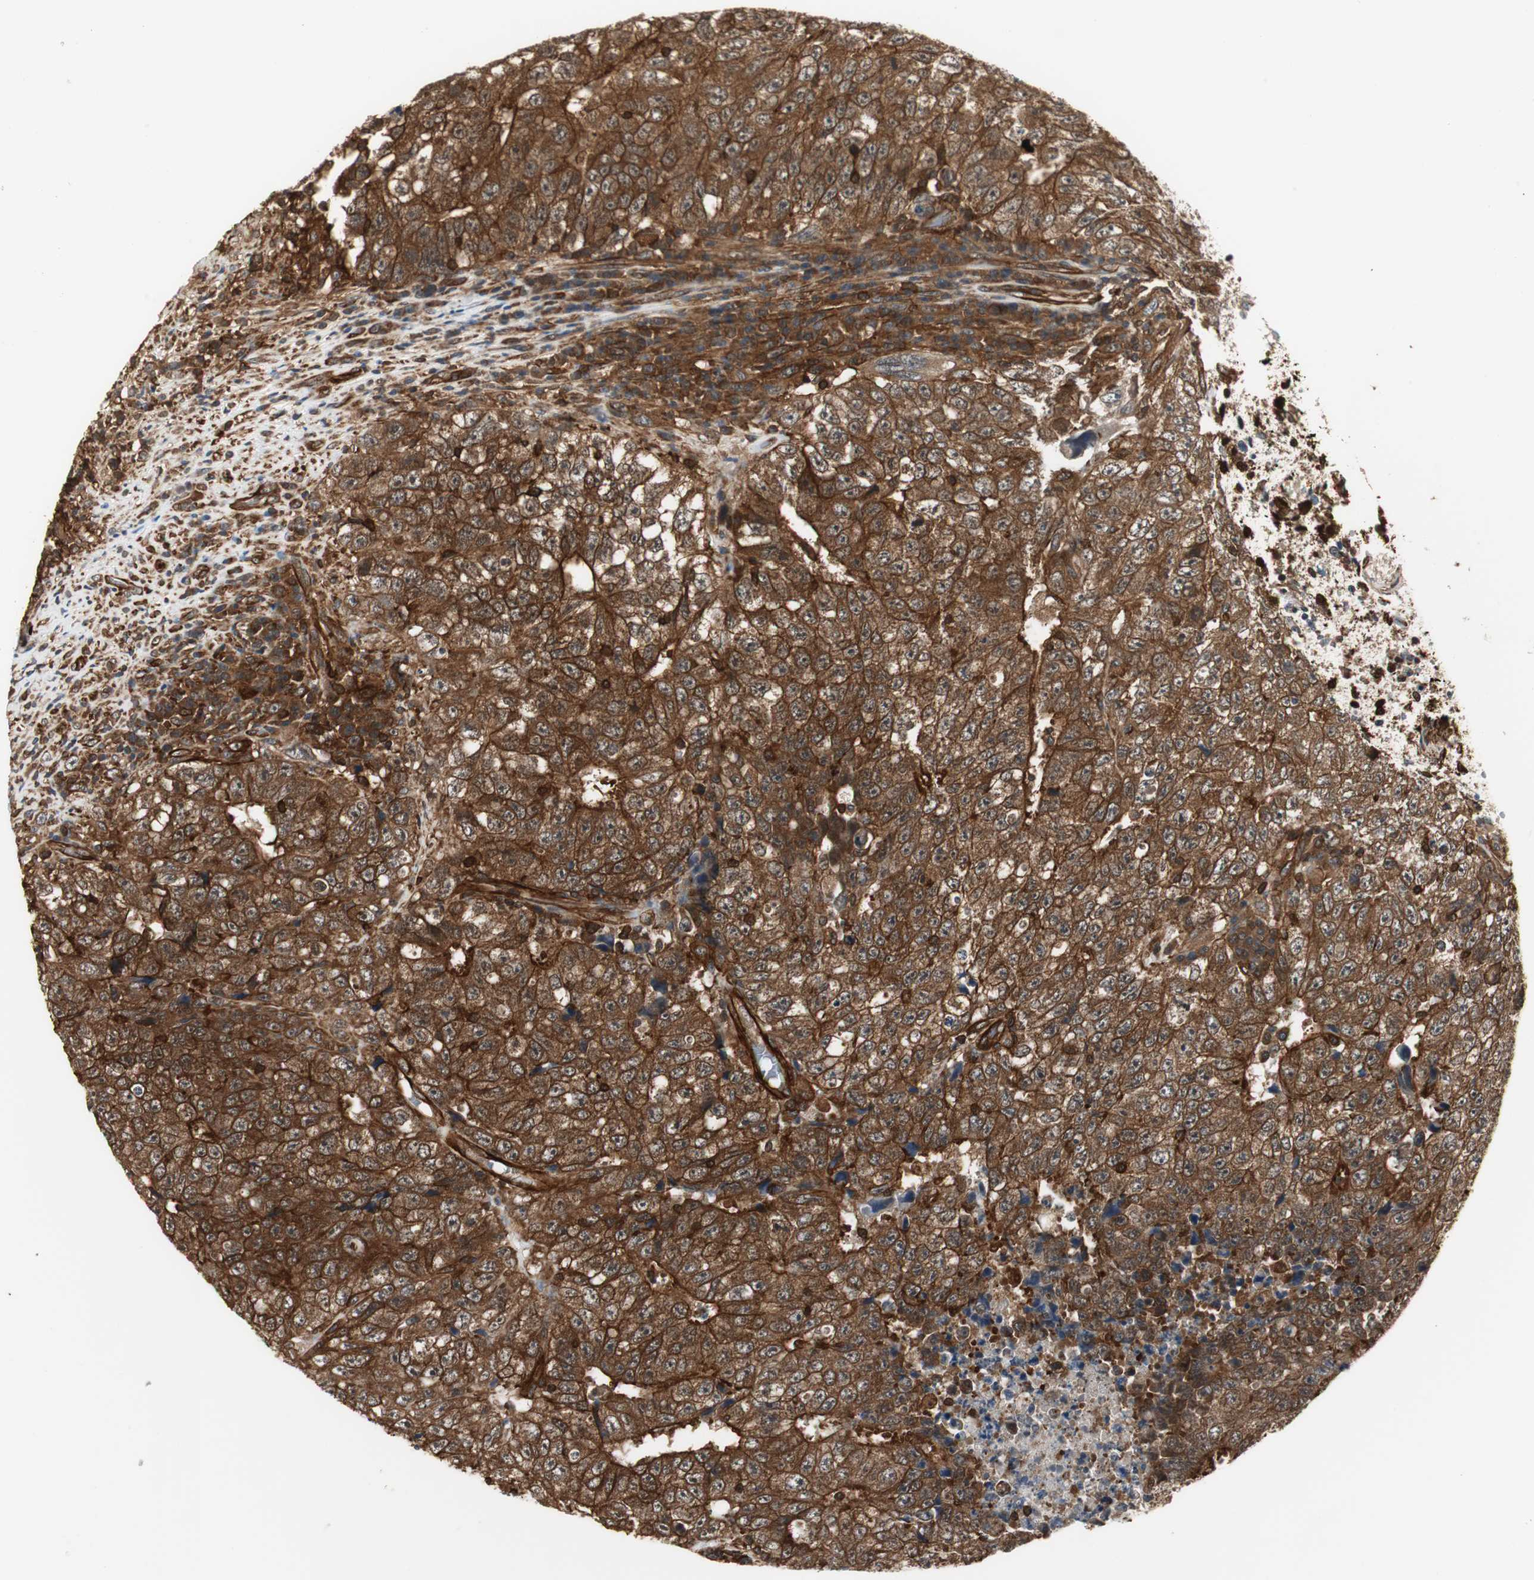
{"staining": {"intensity": "strong", "quantity": ">75%", "location": "cytoplasmic/membranous"}, "tissue": "testis cancer", "cell_type": "Tumor cells", "image_type": "cancer", "snomed": [{"axis": "morphology", "description": "Necrosis, NOS"}, {"axis": "morphology", "description": "Carcinoma, Embryonal, NOS"}, {"axis": "topography", "description": "Testis"}], "caption": "The image demonstrates staining of testis cancer, revealing strong cytoplasmic/membranous protein positivity (brown color) within tumor cells.", "gene": "PTPN11", "patient": {"sex": "male", "age": 19}}